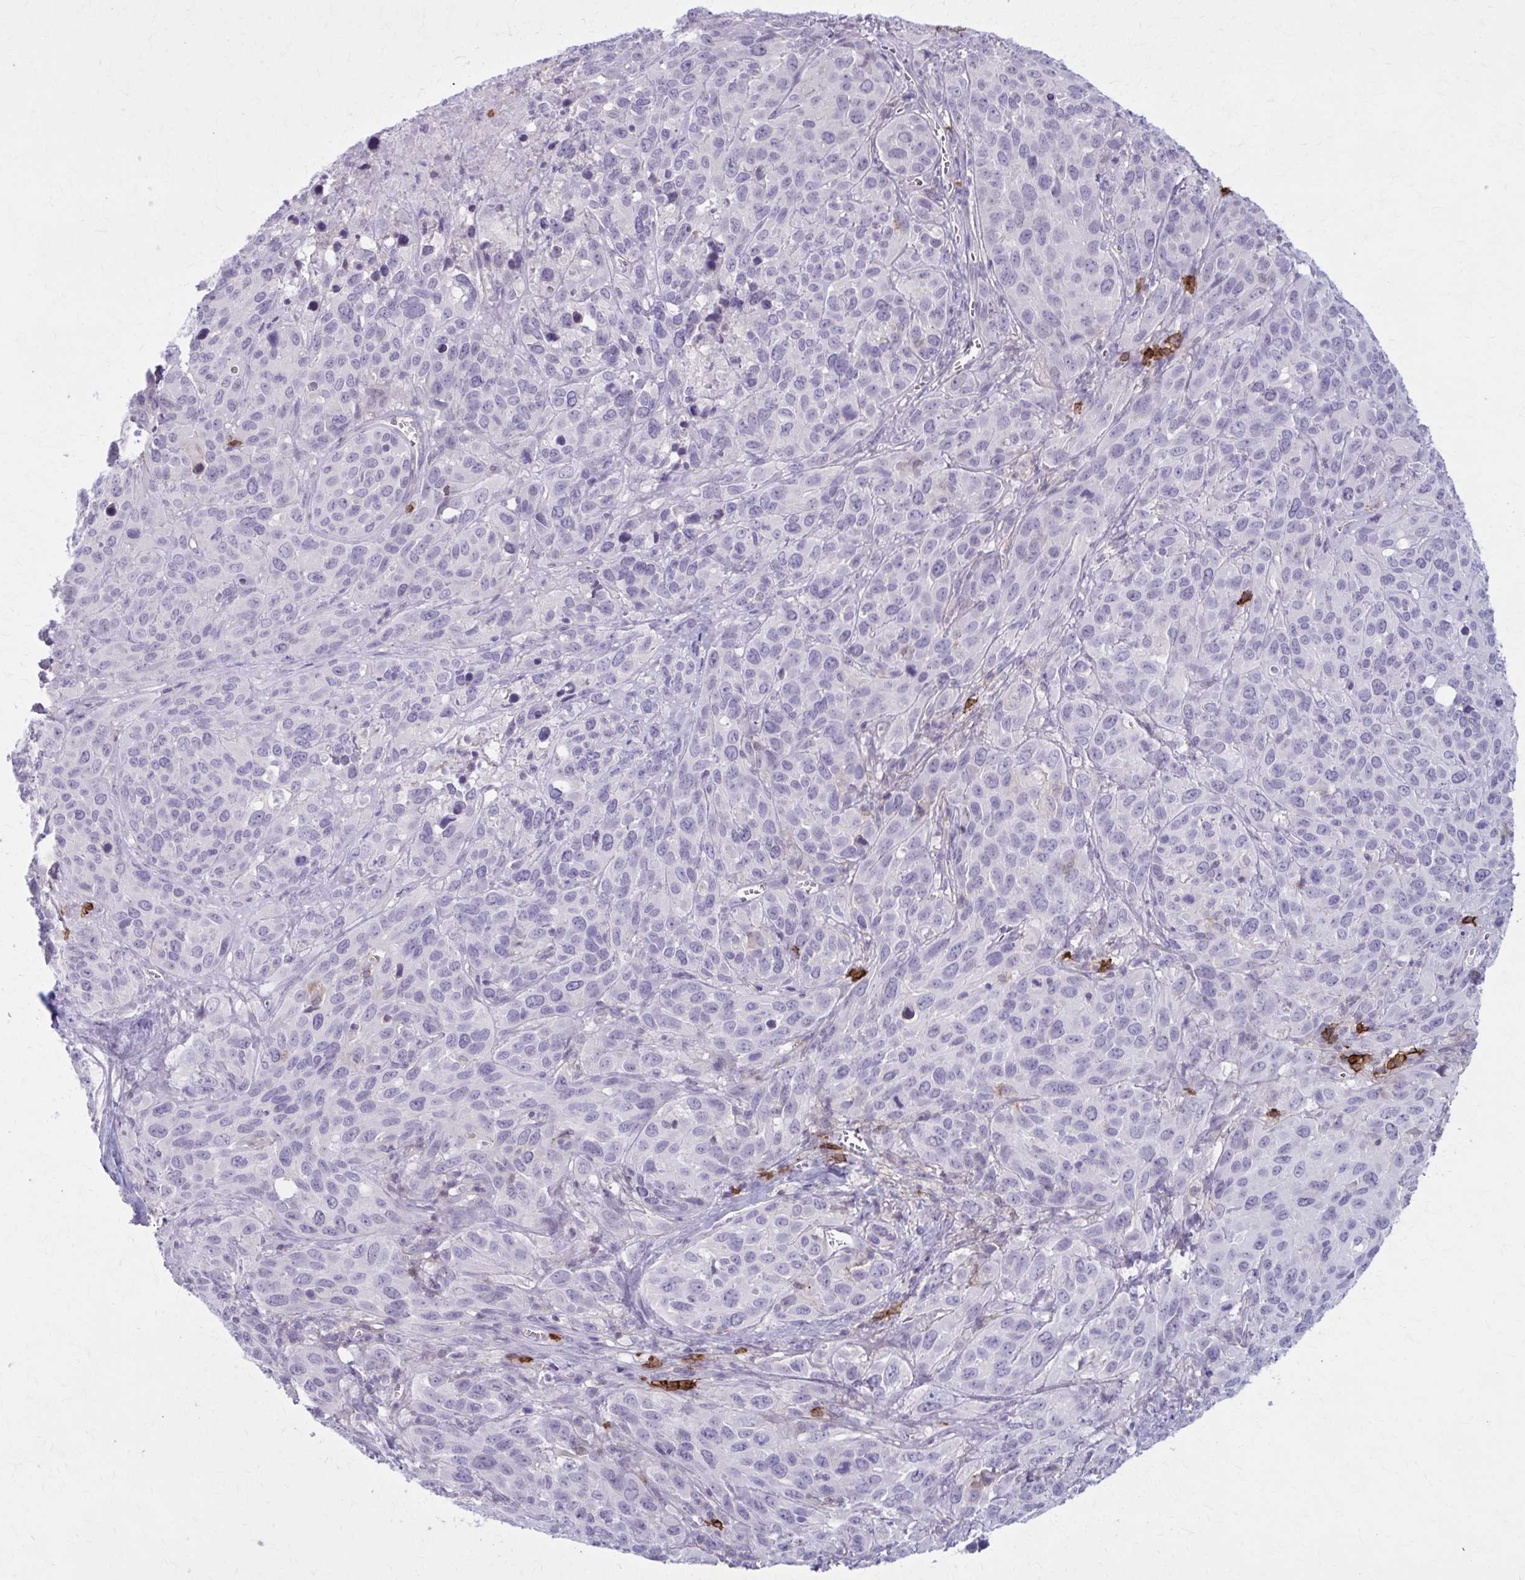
{"staining": {"intensity": "negative", "quantity": "none", "location": "none"}, "tissue": "cervical cancer", "cell_type": "Tumor cells", "image_type": "cancer", "snomed": [{"axis": "morphology", "description": "Normal tissue, NOS"}, {"axis": "morphology", "description": "Squamous cell carcinoma, NOS"}, {"axis": "topography", "description": "Cervix"}], "caption": "This is an immunohistochemistry (IHC) micrograph of human squamous cell carcinoma (cervical). There is no positivity in tumor cells.", "gene": "CD38", "patient": {"sex": "female", "age": 51}}